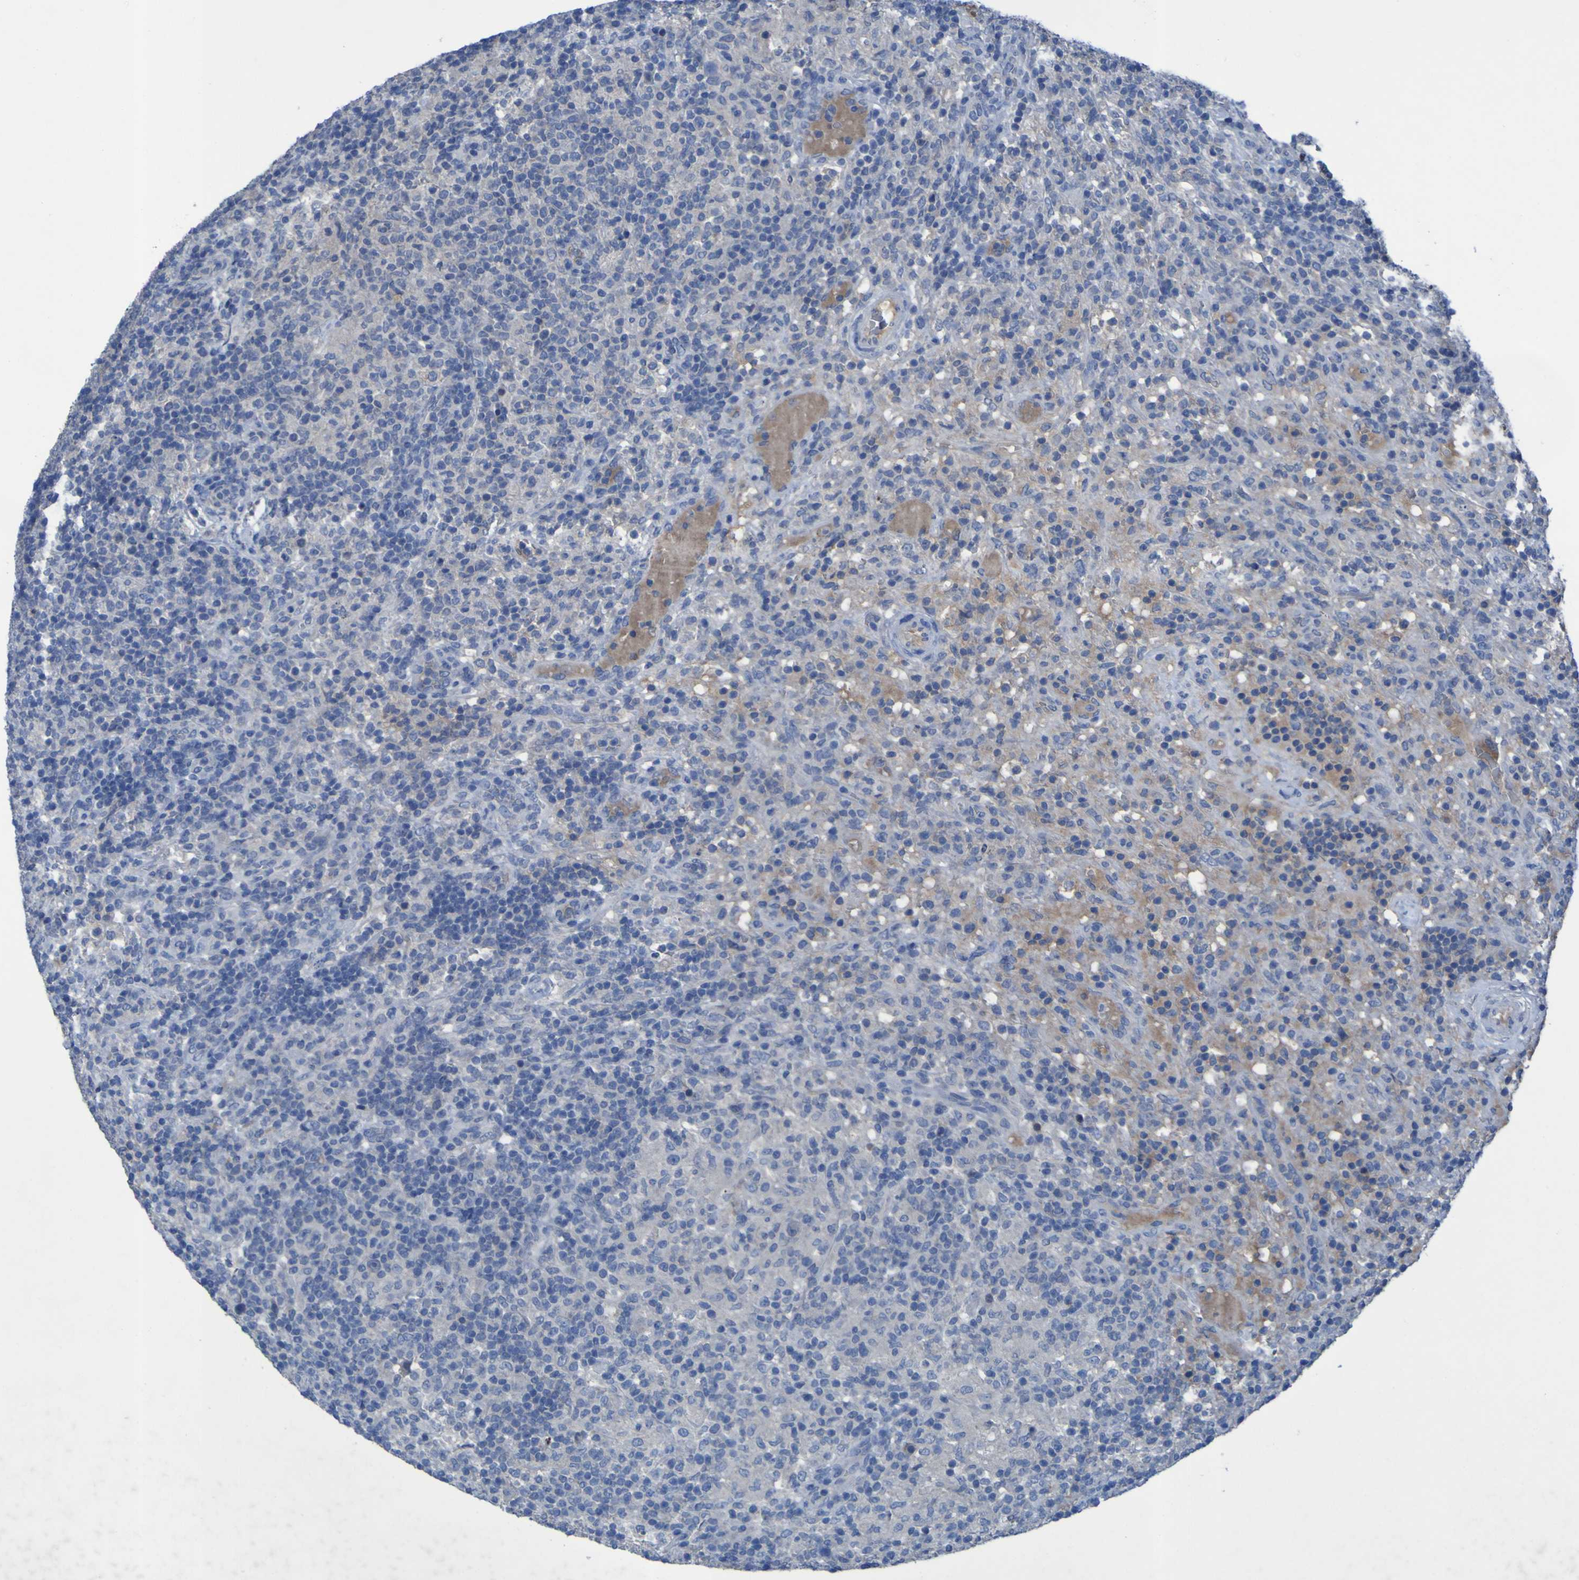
{"staining": {"intensity": "negative", "quantity": "none", "location": "none"}, "tissue": "lymphoma", "cell_type": "Tumor cells", "image_type": "cancer", "snomed": [{"axis": "morphology", "description": "Hodgkin's disease, NOS"}, {"axis": "topography", "description": "Lymph node"}], "caption": "There is no significant positivity in tumor cells of lymphoma. (Immunohistochemistry (ihc), brightfield microscopy, high magnification).", "gene": "SGK2", "patient": {"sex": "male", "age": 70}}